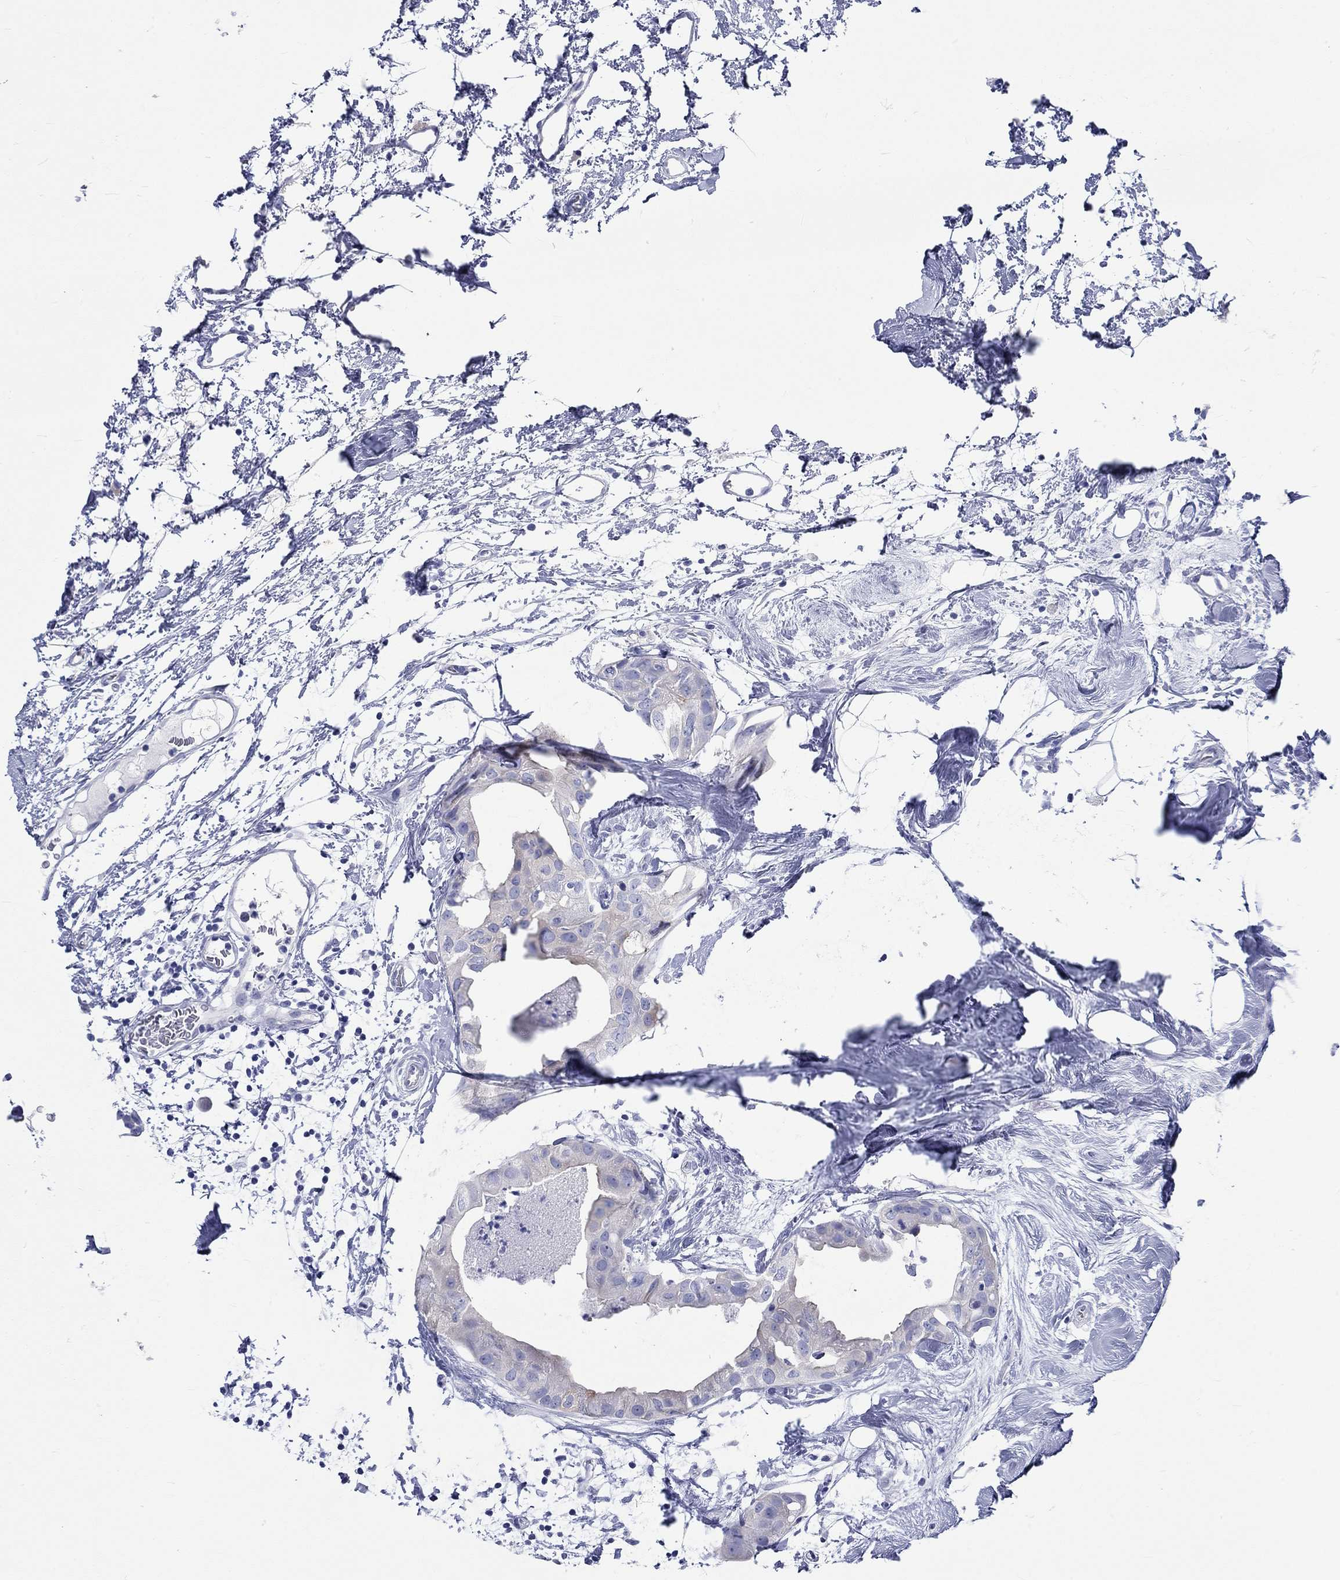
{"staining": {"intensity": "weak", "quantity": "<25%", "location": "cytoplasmic/membranous"}, "tissue": "breast cancer", "cell_type": "Tumor cells", "image_type": "cancer", "snomed": [{"axis": "morphology", "description": "Normal tissue, NOS"}, {"axis": "morphology", "description": "Duct carcinoma"}, {"axis": "topography", "description": "Breast"}], "caption": "Breast intraductal carcinoma stained for a protein using immunohistochemistry reveals no expression tumor cells.", "gene": "SPATA9", "patient": {"sex": "female", "age": 40}}